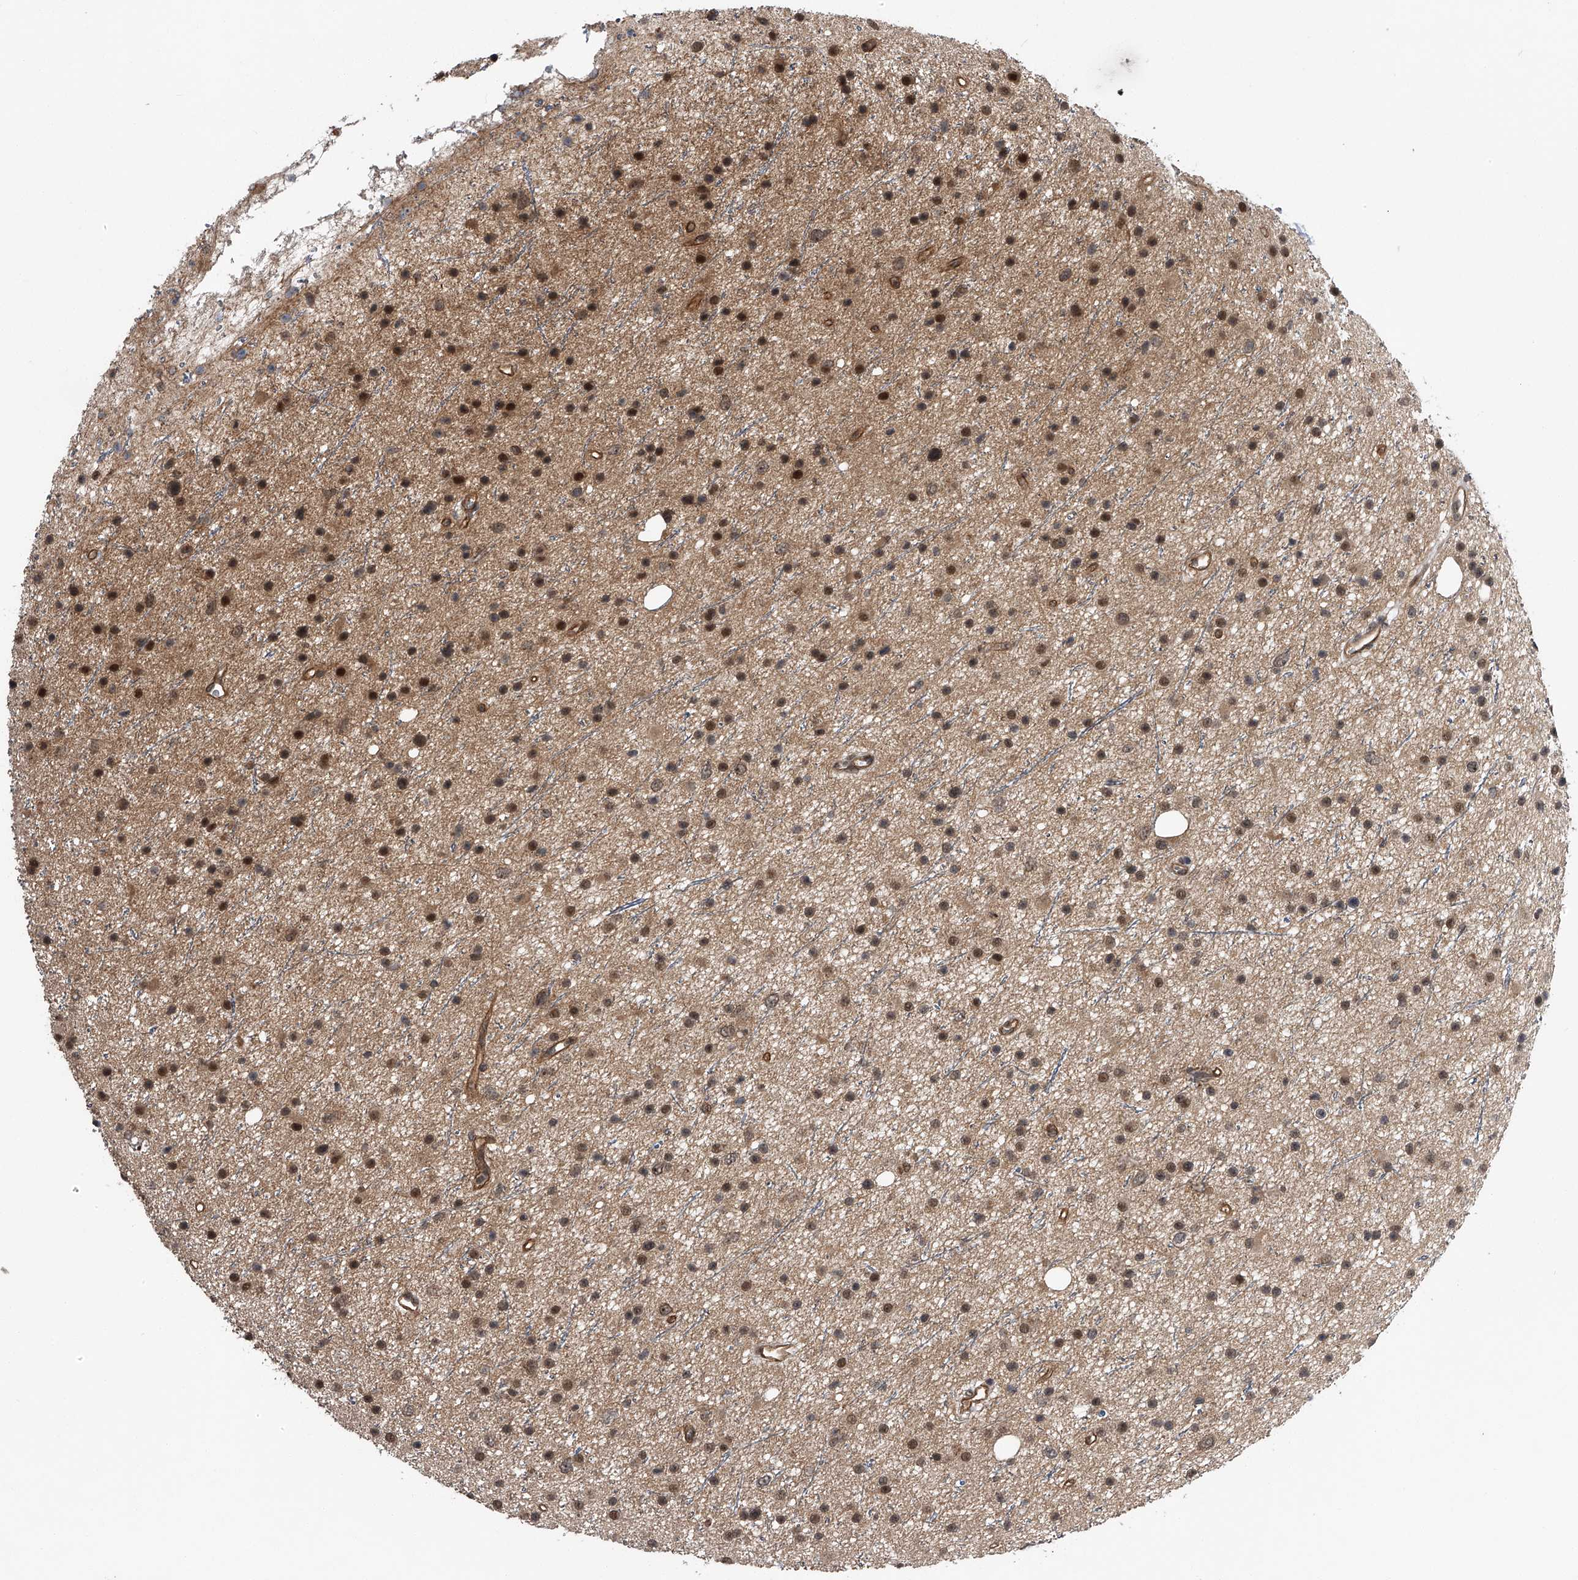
{"staining": {"intensity": "moderate", "quantity": ">75%", "location": "cytoplasmic/membranous,nuclear"}, "tissue": "glioma", "cell_type": "Tumor cells", "image_type": "cancer", "snomed": [{"axis": "morphology", "description": "Glioma, malignant, Low grade"}, {"axis": "topography", "description": "Cerebral cortex"}], "caption": "An immunohistochemistry (IHC) micrograph of tumor tissue is shown. Protein staining in brown highlights moderate cytoplasmic/membranous and nuclear positivity in glioma within tumor cells.", "gene": "SLC12A8", "patient": {"sex": "female", "age": 39}}